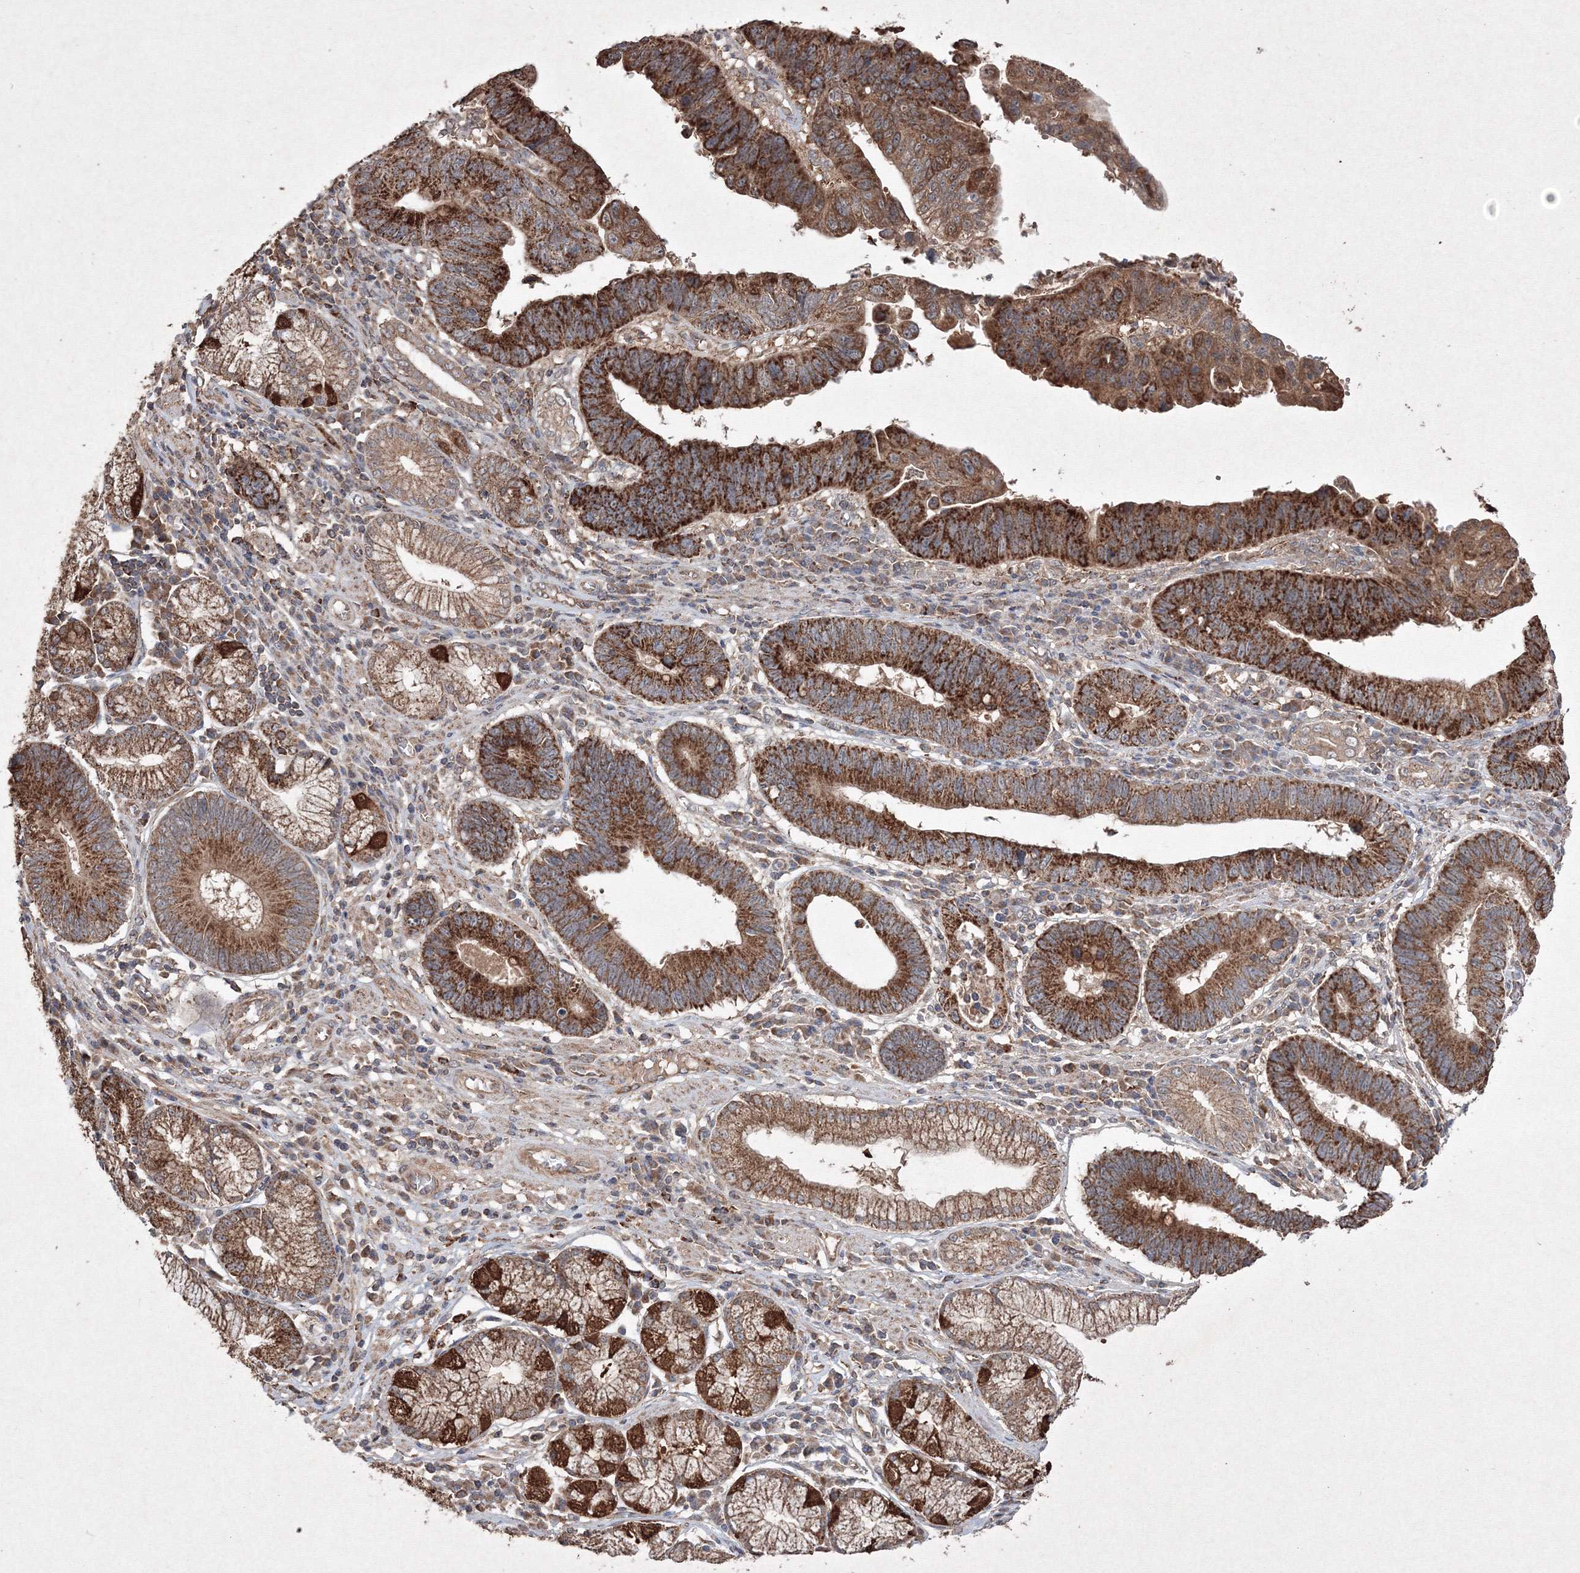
{"staining": {"intensity": "strong", "quantity": ">75%", "location": "cytoplasmic/membranous"}, "tissue": "stomach cancer", "cell_type": "Tumor cells", "image_type": "cancer", "snomed": [{"axis": "morphology", "description": "Adenocarcinoma, NOS"}, {"axis": "topography", "description": "Stomach"}], "caption": "Immunohistochemistry (IHC) of human stomach cancer displays high levels of strong cytoplasmic/membranous positivity in about >75% of tumor cells.", "gene": "GRSF1", "patient": {"sex": "male", "age": 59}}